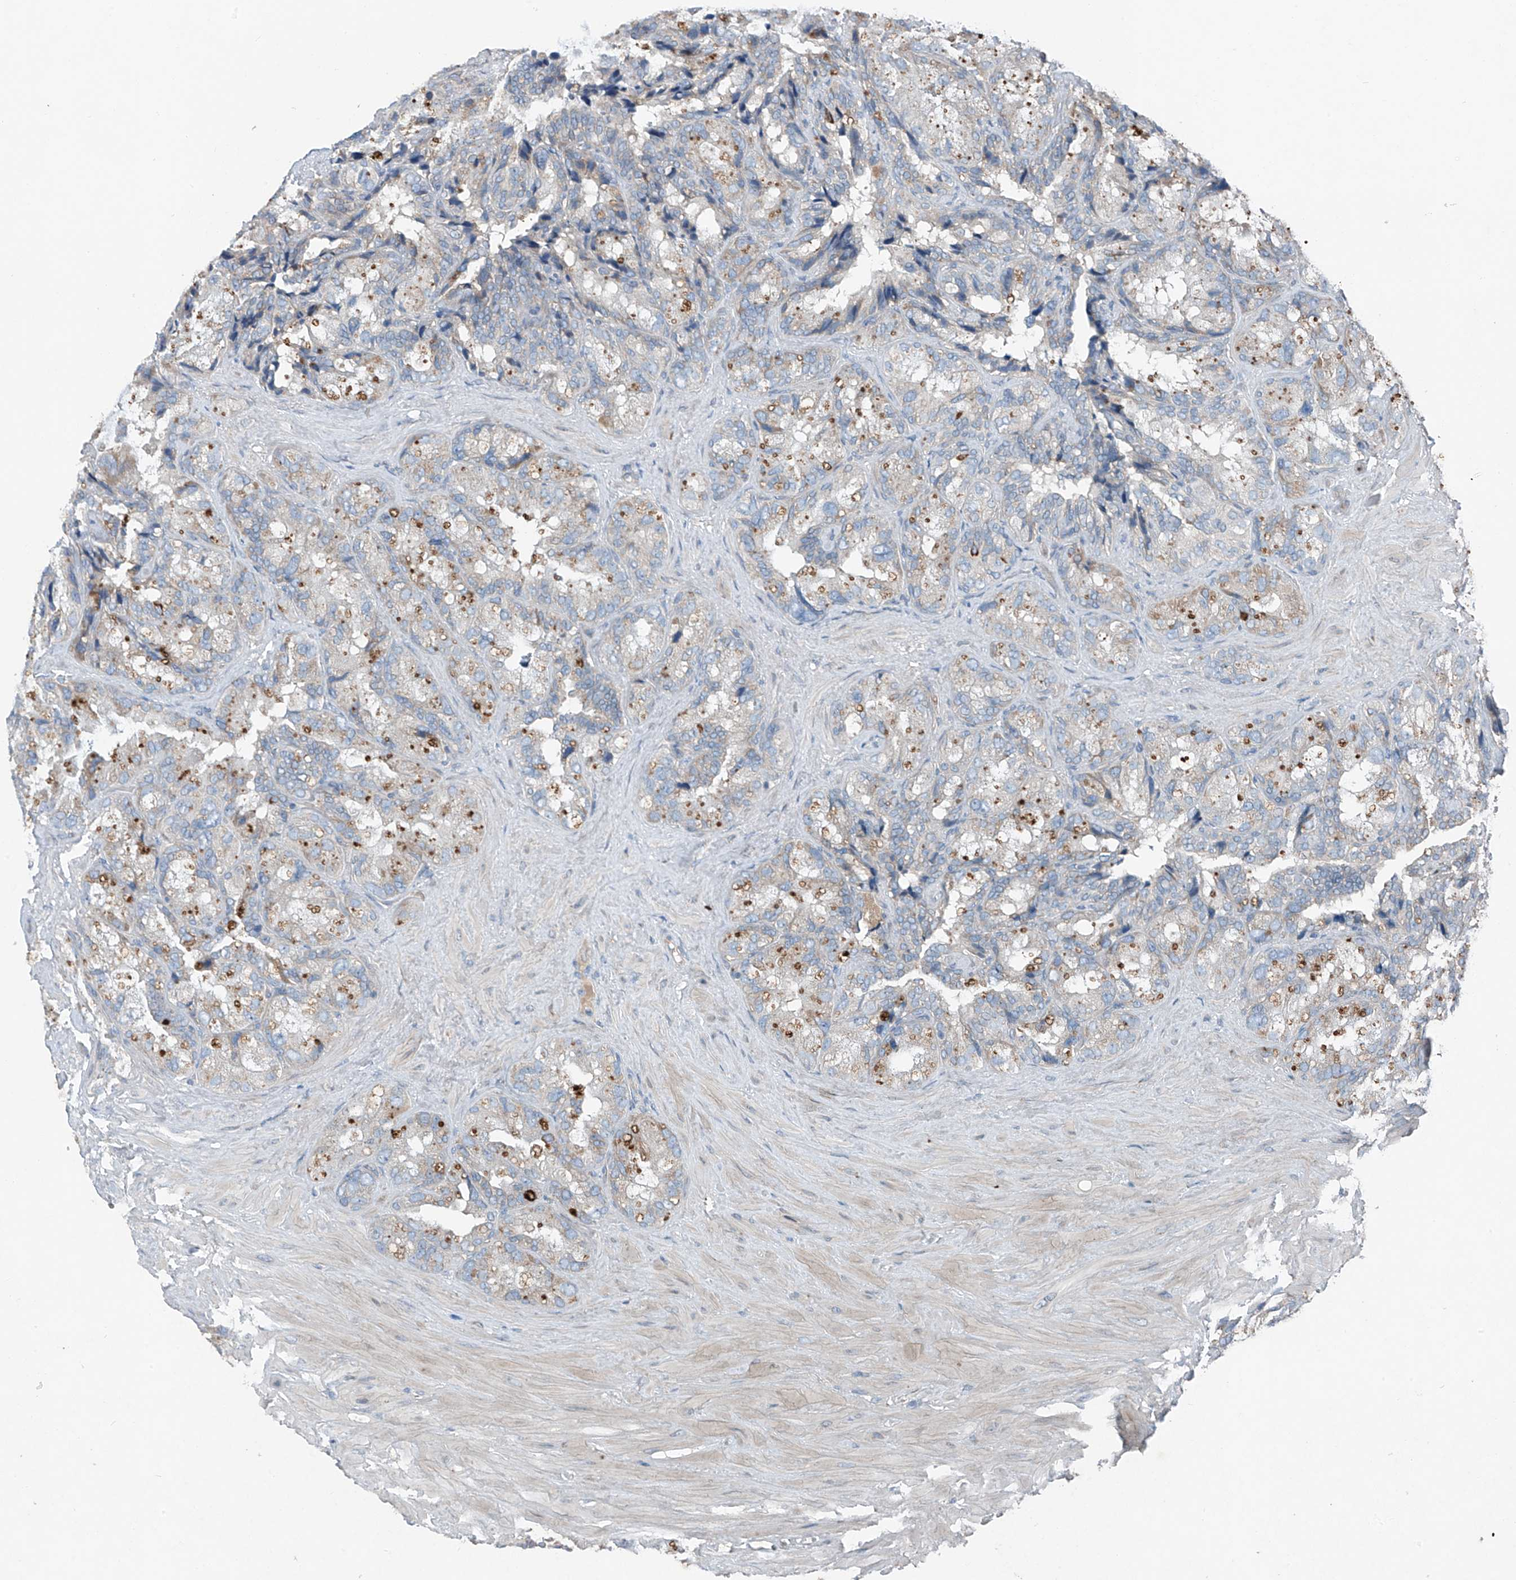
{"staining": {"intensity": "weak", "quantity": "<25%", "location": "cytoplasmic/membranous"}, "tissue": "seminal vesicle", "cell_type": "Glandular cells", "image_type": "normal", "snomed": [{"axis": "morphology", "description": "Normal tissue, NOS"}, {"axis": "topography", "description": "Prostate"}, {"axis": "topography", "description": "Seminal veicle"}], "caption": "This image is of normal seminal vesicle stained with immunohistochemistry (IHC) to label a protein in brown with the nuclei are counter-stained blue. There is no positivity in glandular cells.", "gene": "FOXRED2", "patient": {"sex": "male", "age": 68}}